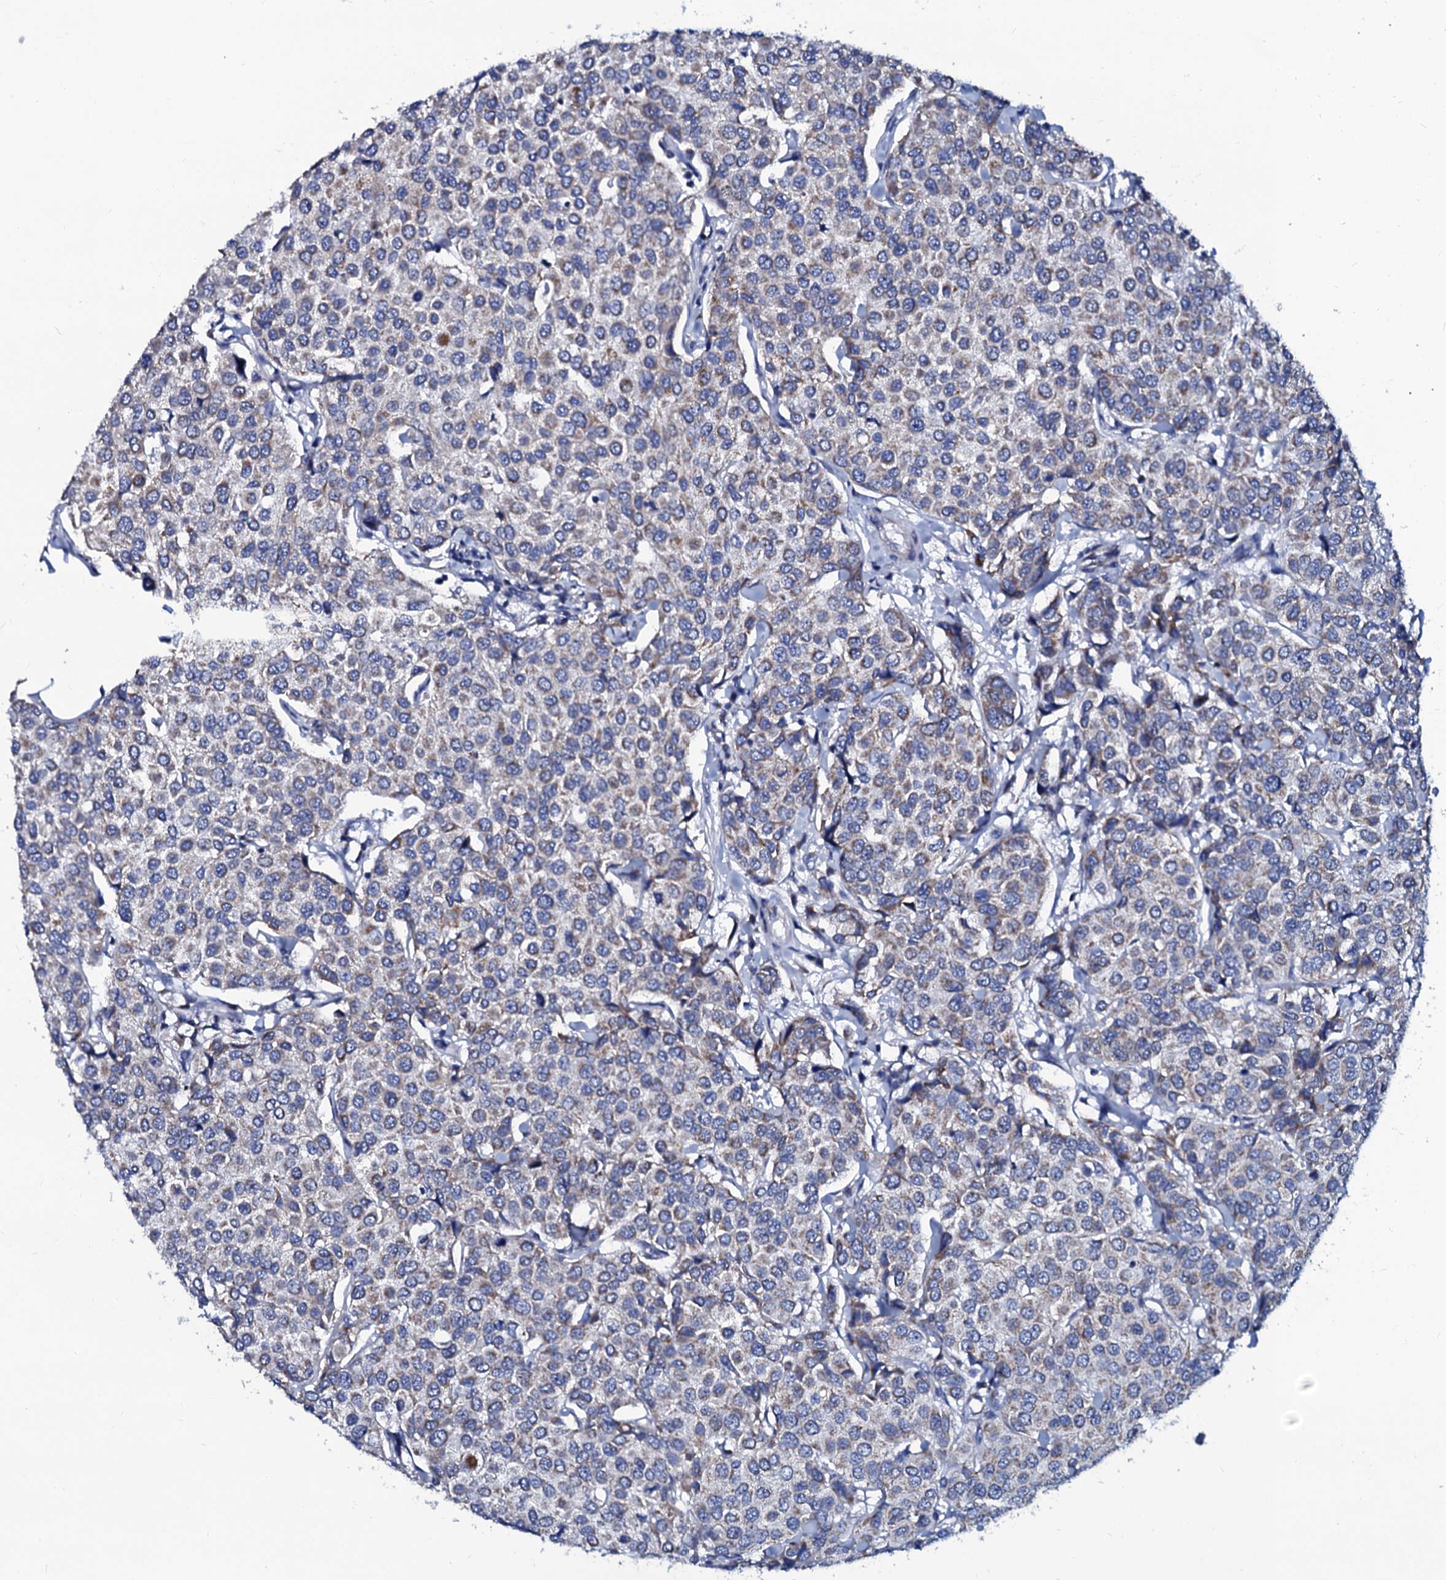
{"staining": {"intensity": "weak", "quantity": "<25%", "location": "cytoplasmic/membranous"}, "tissue": "breast cancer", "cell_type": "Tumor cells", "image_type": "cancer", "snomed": [{"axis": "morphology", "description": "Duct carcinoma"}, {"axis": "topography", "description": "Breast"}], "caption": "This is a histopathology image of immunohistochemistry staining of invasive ductal carcinoma (breast), which shows no expression in tumor cells. (DAB immunohistochemistry with hematoxylin counter stain).", "gene": "SLC37A4", "patient": {"sex": "female", "age": 55}}